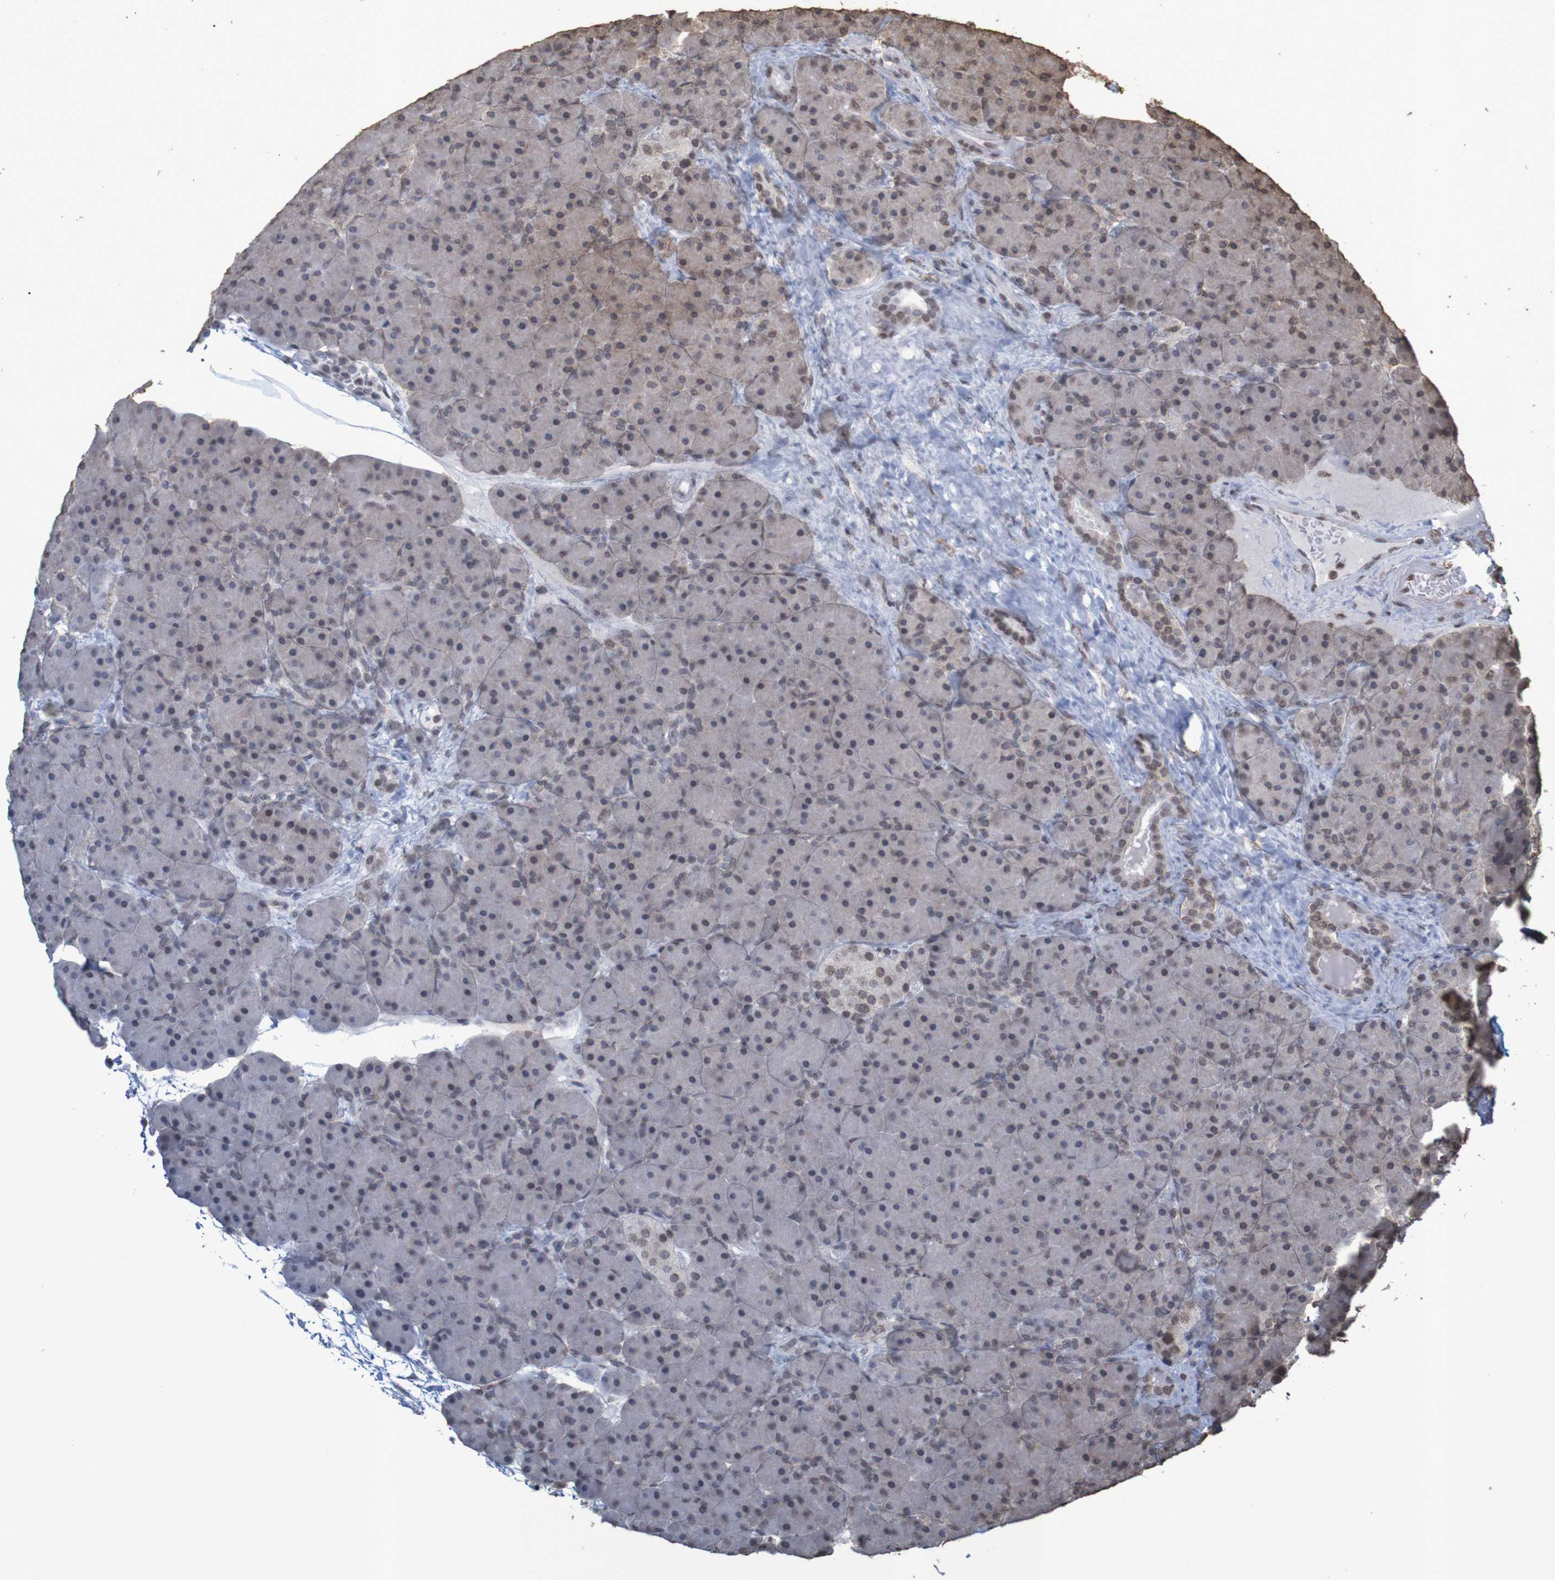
{"staining": {"intensity": "moderate", "quantity": "<25%", "location": "cytoplasmic/membranous"}, "tissue": "pancreas", "cell_type": "Exocrine glandular cells", "image_type": "normal", "snomed": [{"axis": "morphology", "description": "Normal tissue, NOS"}, {"axis": "topography", "description": "Pancreas"}], "caption": "About <25% of exocrine glandular cells in unremarkable human pancreas display moderate cytoplasmic/membranous protein positivity as visualized by brown immunohistochemical staining.", "gene": "GFI1", "patient": {"sex": "male", "age": 66}}